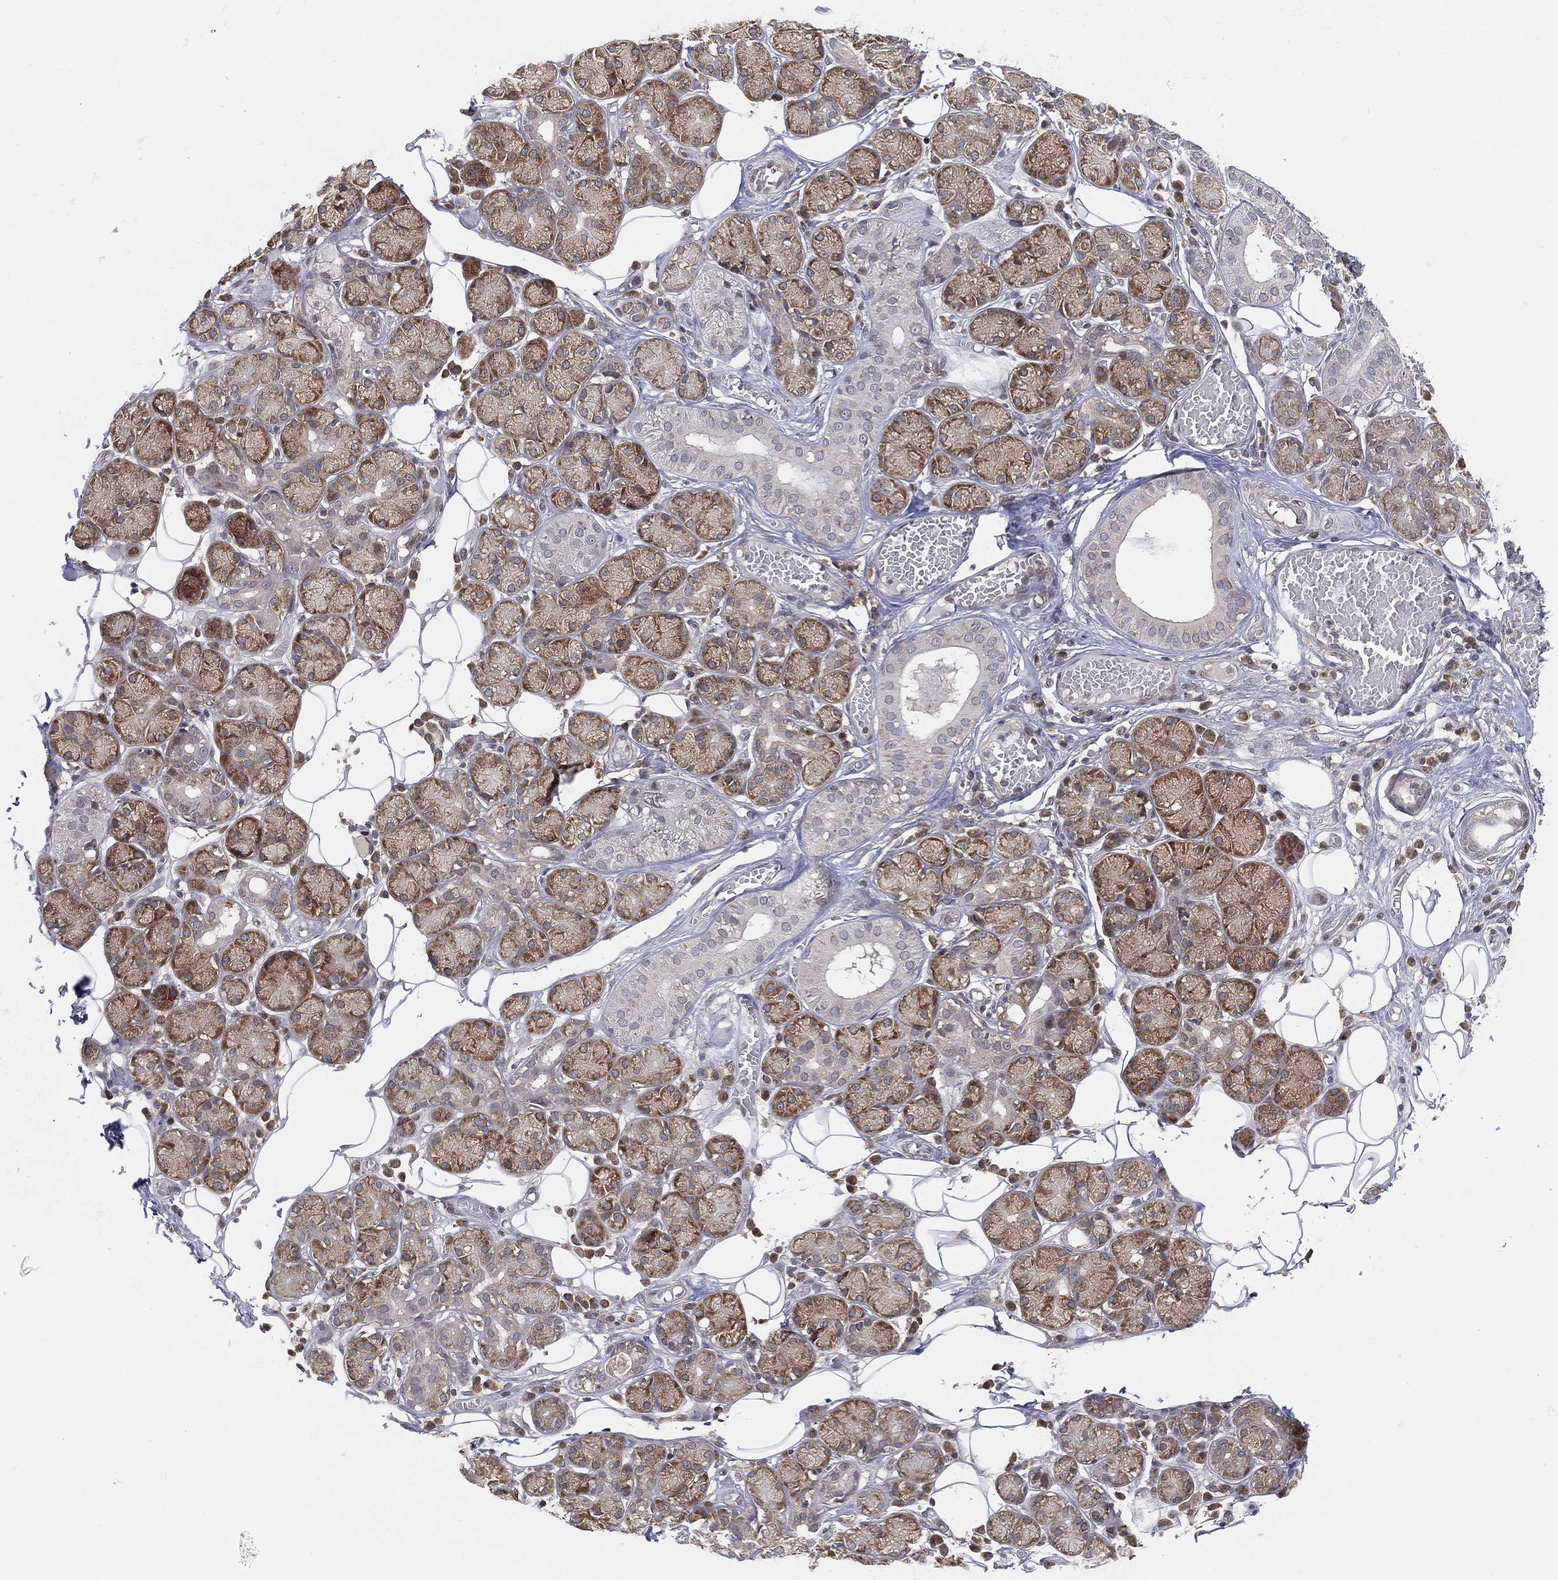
{"staining": {"intensity": "moderate", "quantity": ">75%", "location": "cytoplasmic/membranous"}, "tissue": "salivary gland", "cell_type": "Glandular cells", "image_type": "normal", "snomed": [{"axis": "morphology", "description": "Normal tissue, NOS"}, {"axis": "topography", "description": "Salivary gland"}, {"axis": "topography", "description": "Peripheral nerve tissue"}], "caption": "IHC micrograph of unremarkable salivary gland stained for a protein (brown), which demonstrates medium levels of moderate cytoplasmic/membranous staining in about >75% of glandular cells.", "gene": "TMTC4", "patient": {"sex": "male", "age": 71}}